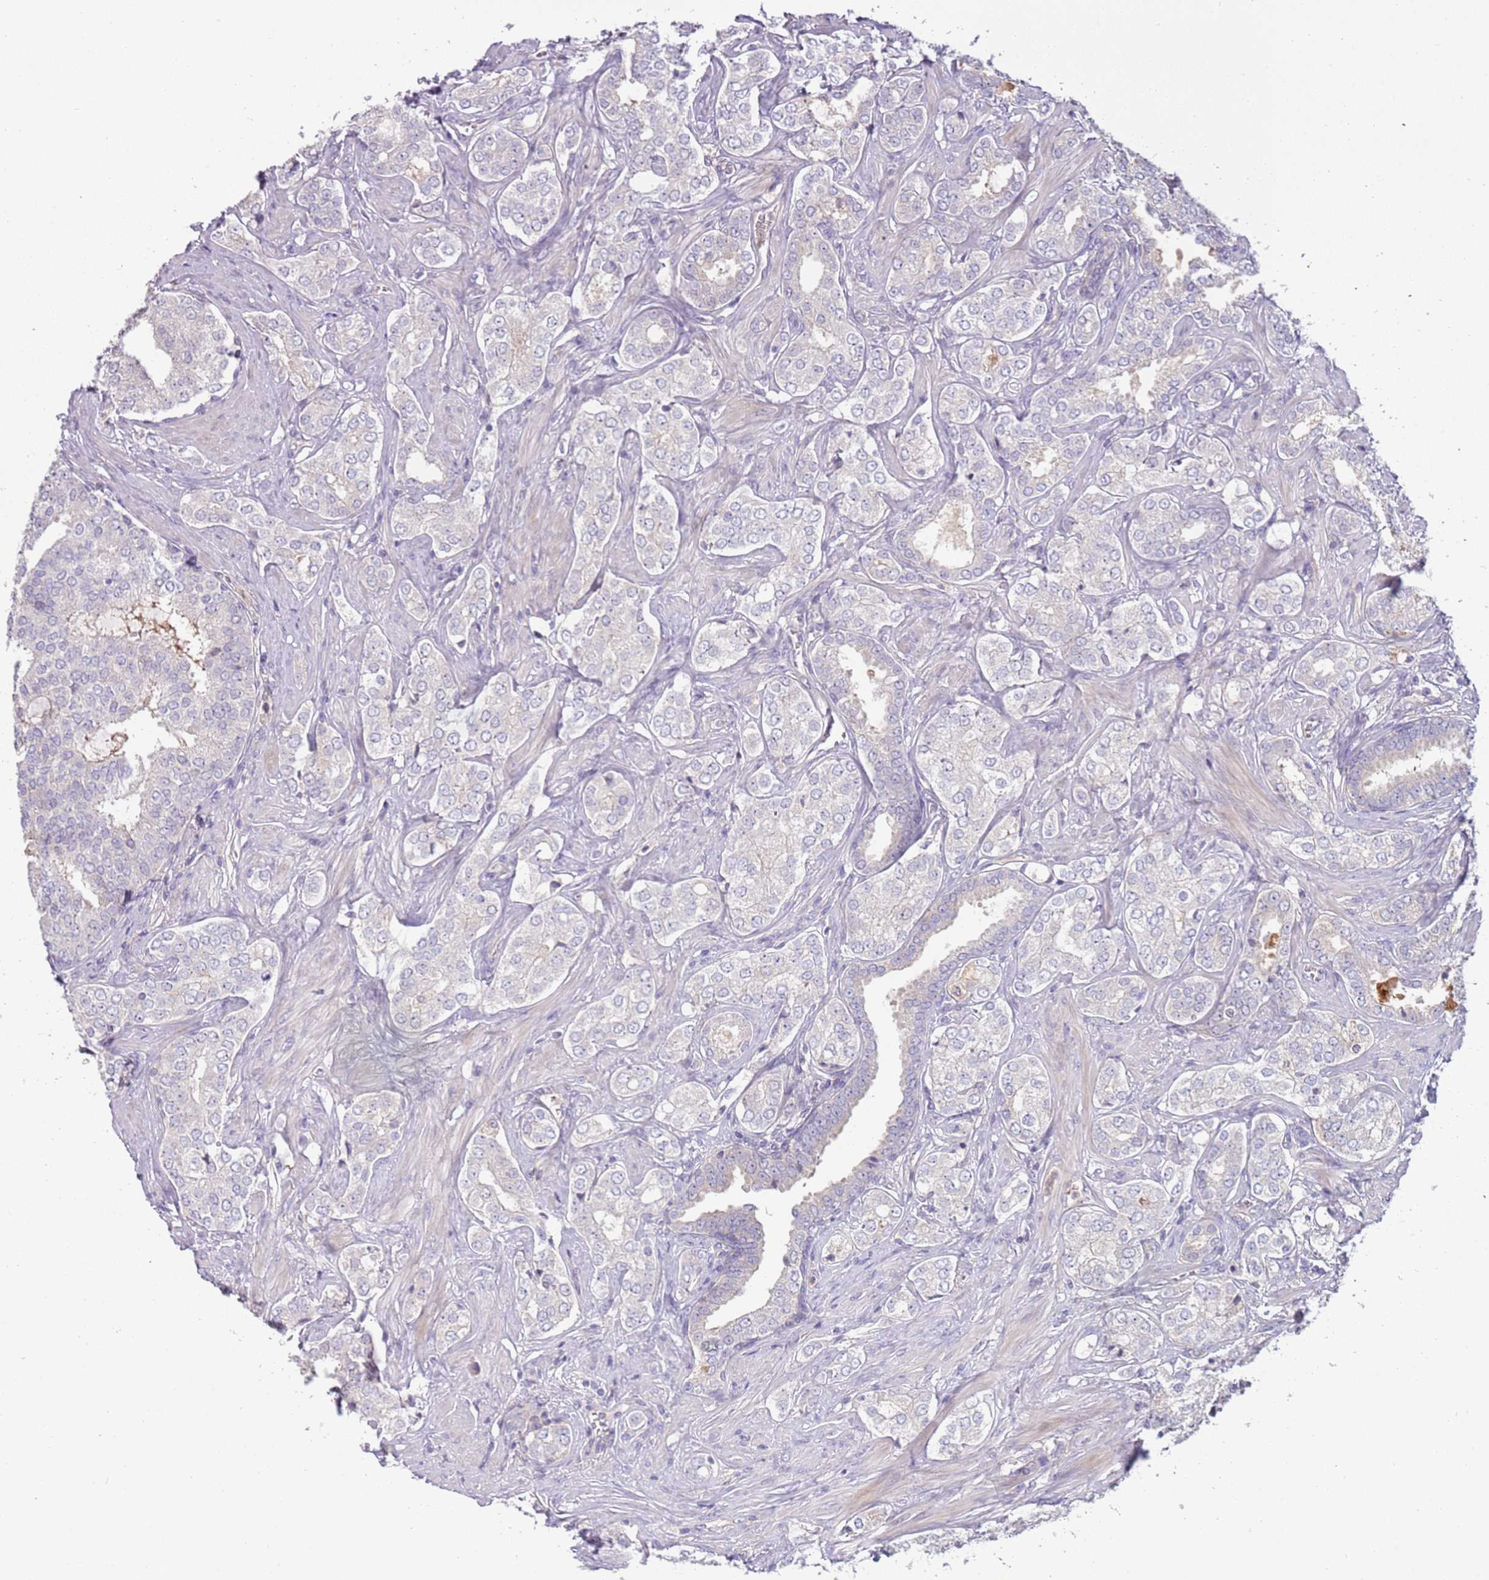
{"staining": {"intensity": "negative", "quantity": "none", "location": "none"}, "tissue": "prostate cancer", "cell_type": "Tumor cells", "image_type": "cancer", "snomed": [{"axis": "morphology", "description": "Adenocarcinoma, High grade"}, {"axis": "topography", "description": "Prostate"}], "caption": "High-grade adenocarcinoma (prostate) was stained to show a protein in brown. There is no significant positivity in tumor cells.", "gene": "ARHGAP5", "patient": {"sex": "male", "age": 71}}